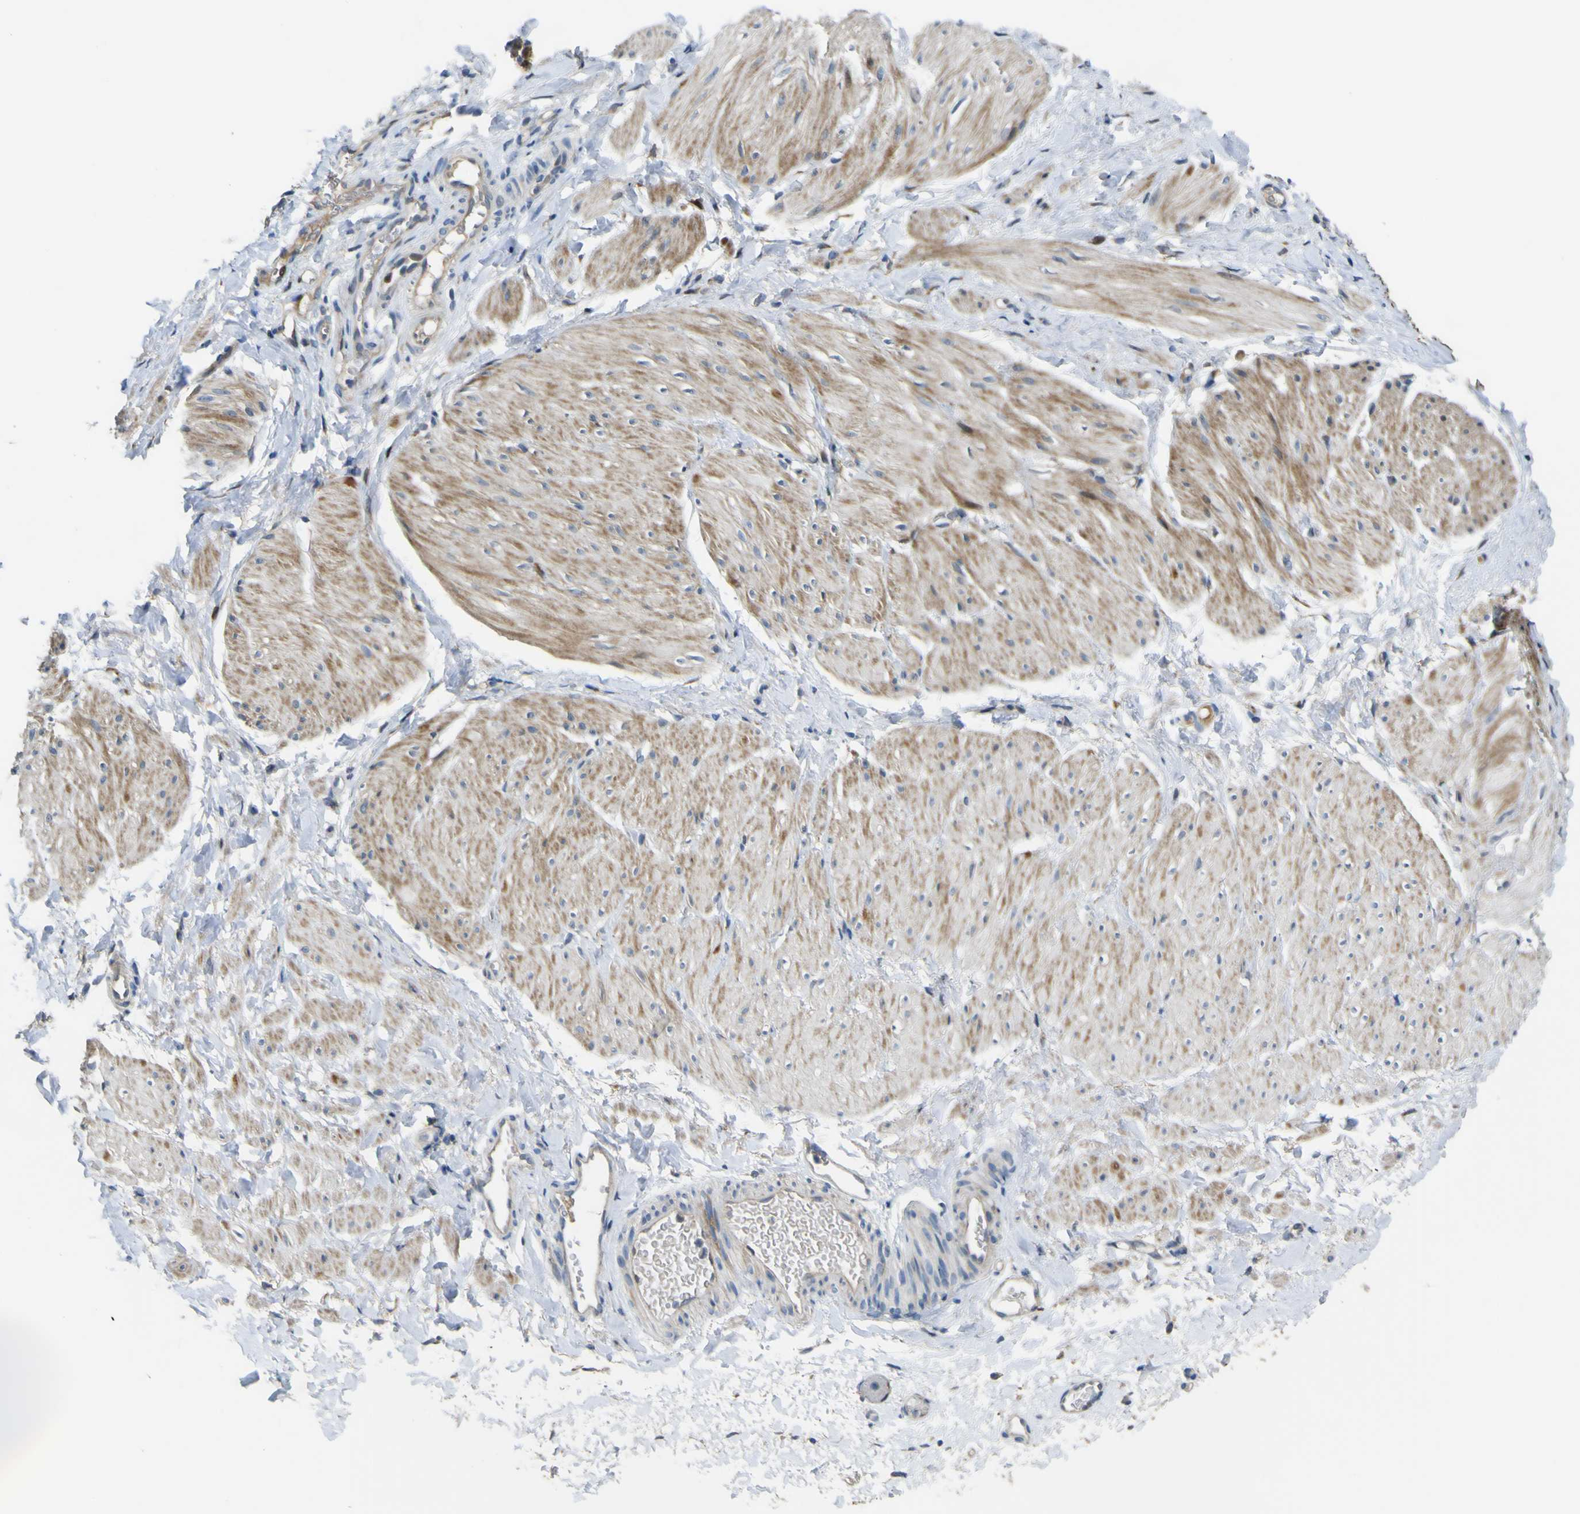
{"staining": {"intensity": "moderate", "quantity": "25%-75%", "location": "cytoplasmic/membranous"}, "tissue": "smooth muscle", "cell_type": "Smooth muscle cells", "image_type": "normal", "snomed": [{"axis": "morphology", "description": "Normal tissue, NOS"}, {"axis": "topography", "description": "Smooth muscle"}], "caption": "Smooth muscle cells demonstrate moderate cytoplasmic/membranous positivity in approximately 25%-75% of cells in normal smooth muscle. Immunohistochemistry stains the protein in brown and the nuclei are stained blue.", "gene": "LBHD1", "patient": {"sex": "male", "age": 16}}